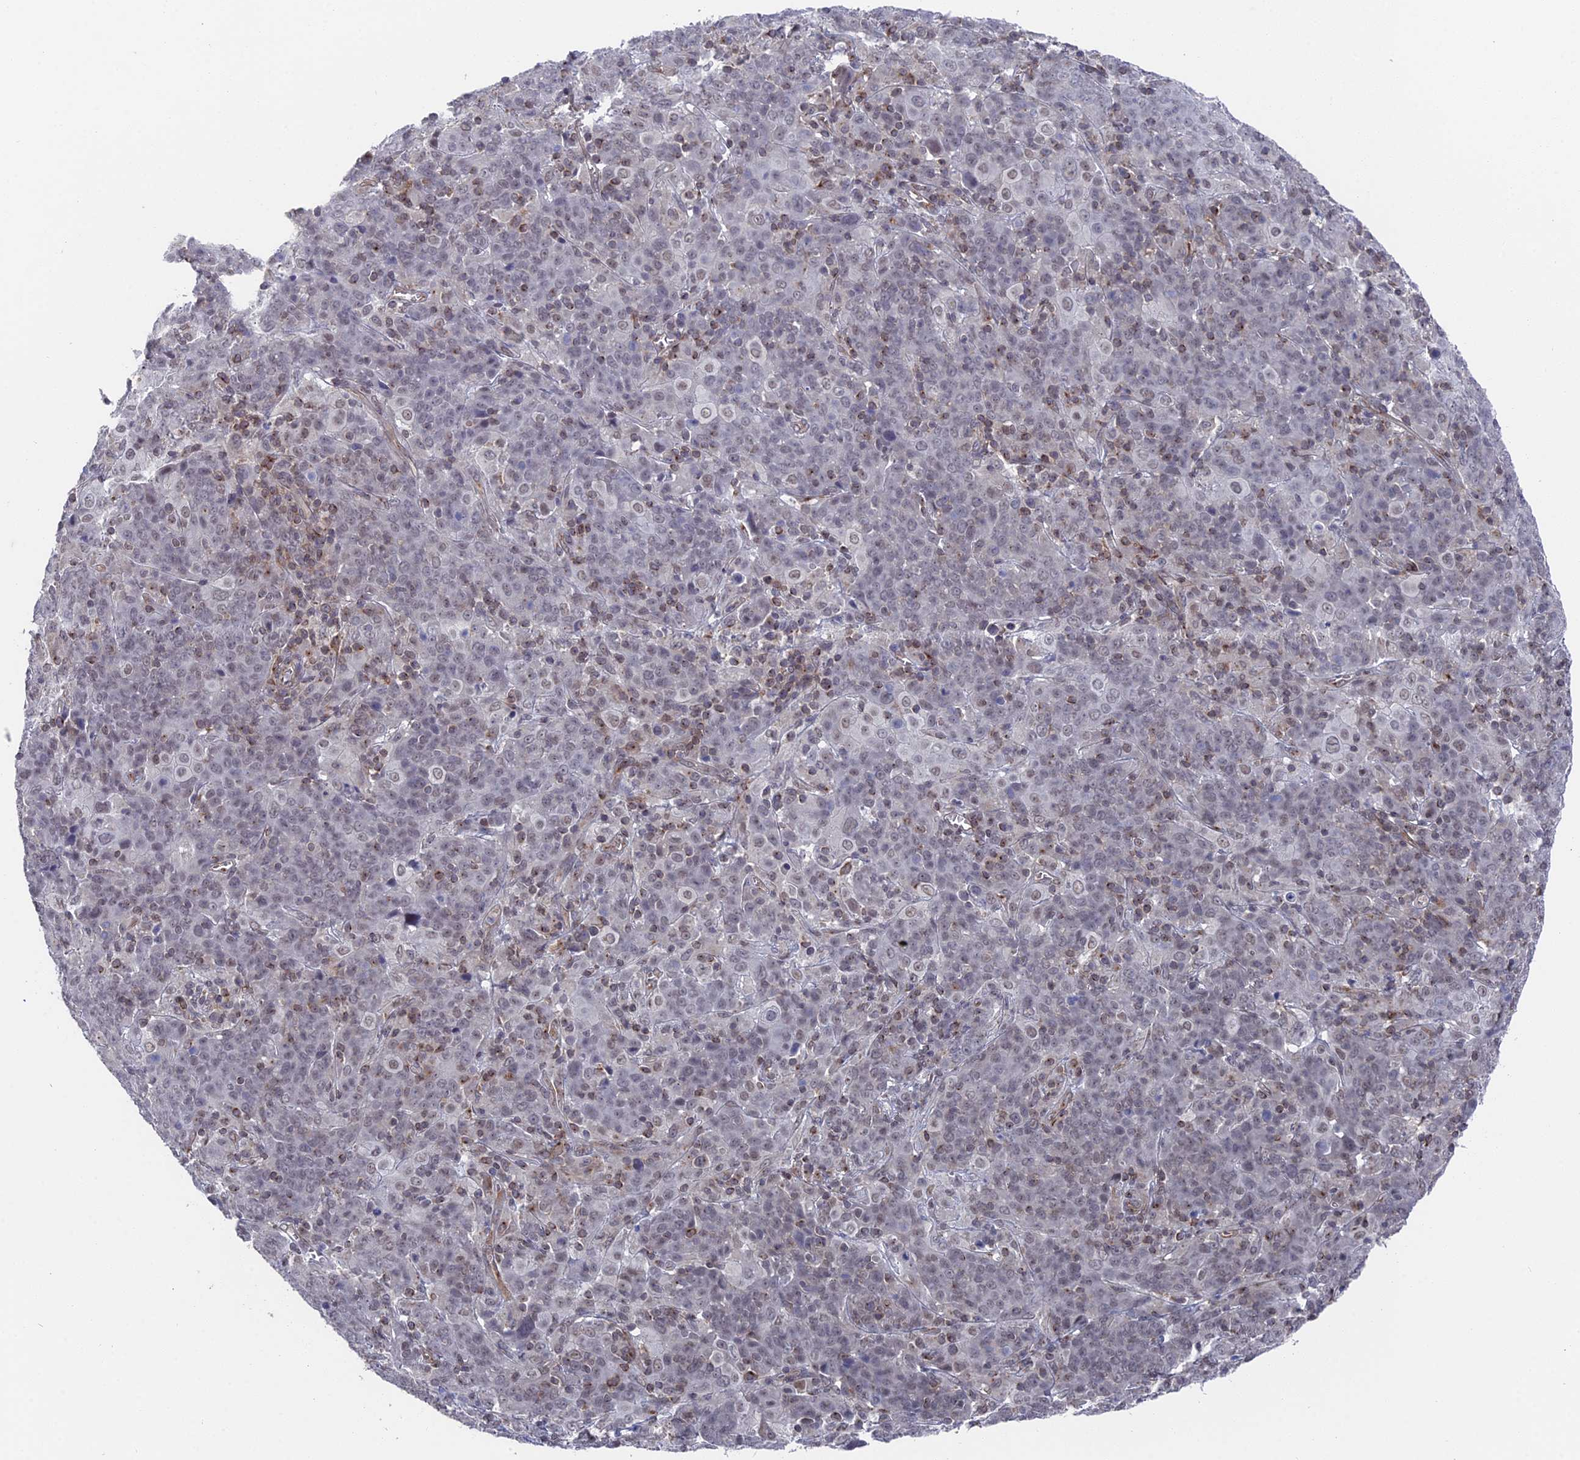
{"staining": {"intensity": "negative", "quantity": "none", "location": "none"}, "tissue": "cervical cancer", "cell_type": "Tumor cells", "image_type": "cancer", "snomed": [{"axis": "morphology", "description": "Squamous cell carcinoma, NOS"}, {"axis": "topography", "description": "Cervix"}], "caption": "Immunohistochemistry (IHC) micrograph of cervical cancer stained for a protein (brown), which reveals no staining in tumor cells.", "gene": "FHIP2A", "patient": {"sex": "female", "age": 67}}